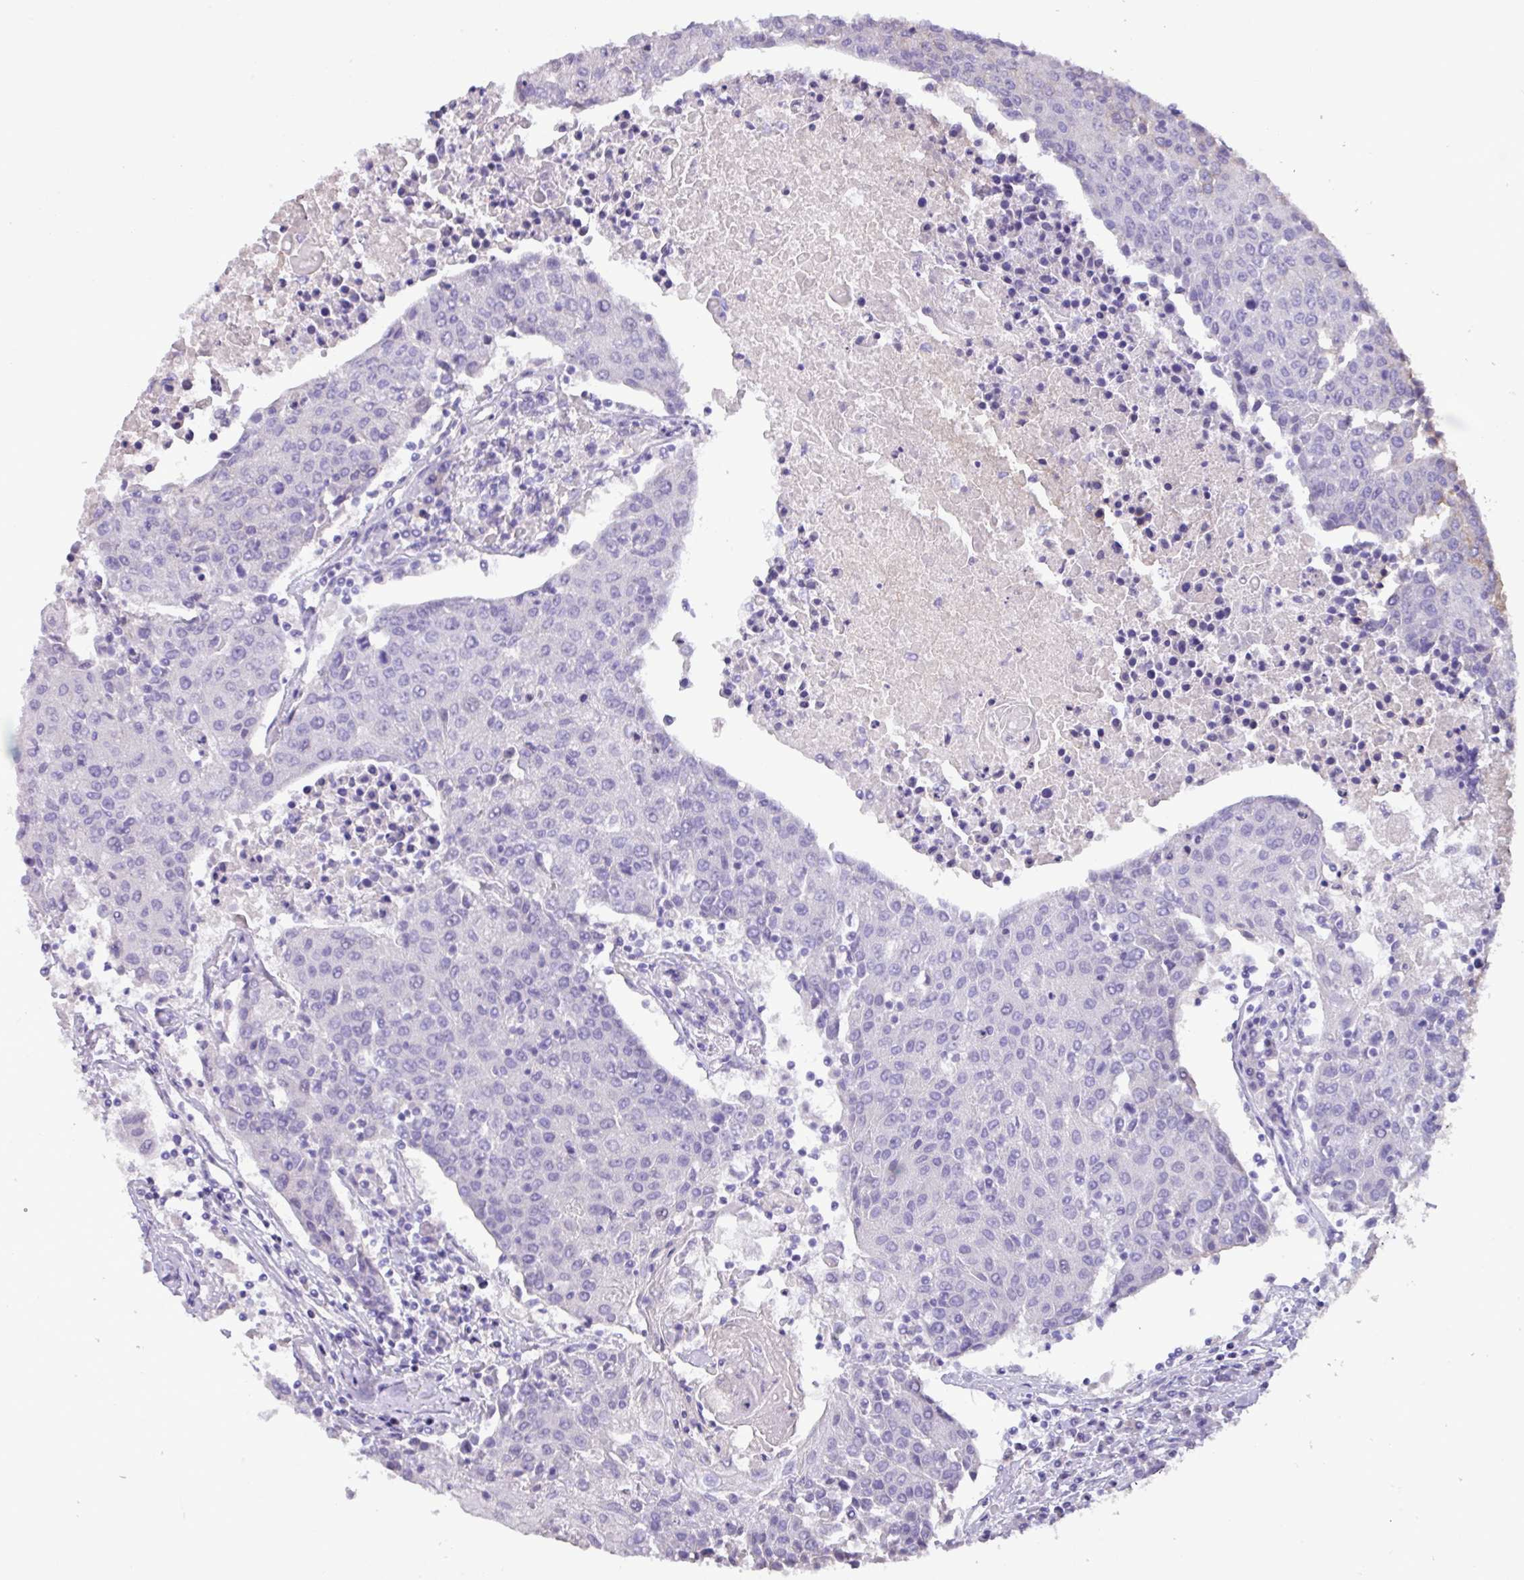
{"staining": {"intensity": "negative", "quantity": "none", "location": "none"}, "tissue": "pancreatic cancer", "cell_type": "Tumor cells", "image_type": "cancer", "snomed": [{"axis": "morphology", "description": "Adenocarcinoma, NOS"}, {"axis": "topography", "description": "Pancreas"}], "caption": "DAB (3,3'-diaminobenzidine) immunohistochemical staining of pancreatic adenocarcinoma demonstrates no significant staining in tumor cells.", "gene": "EPCAM", "patient": {"sex": "male", "age": 44}}